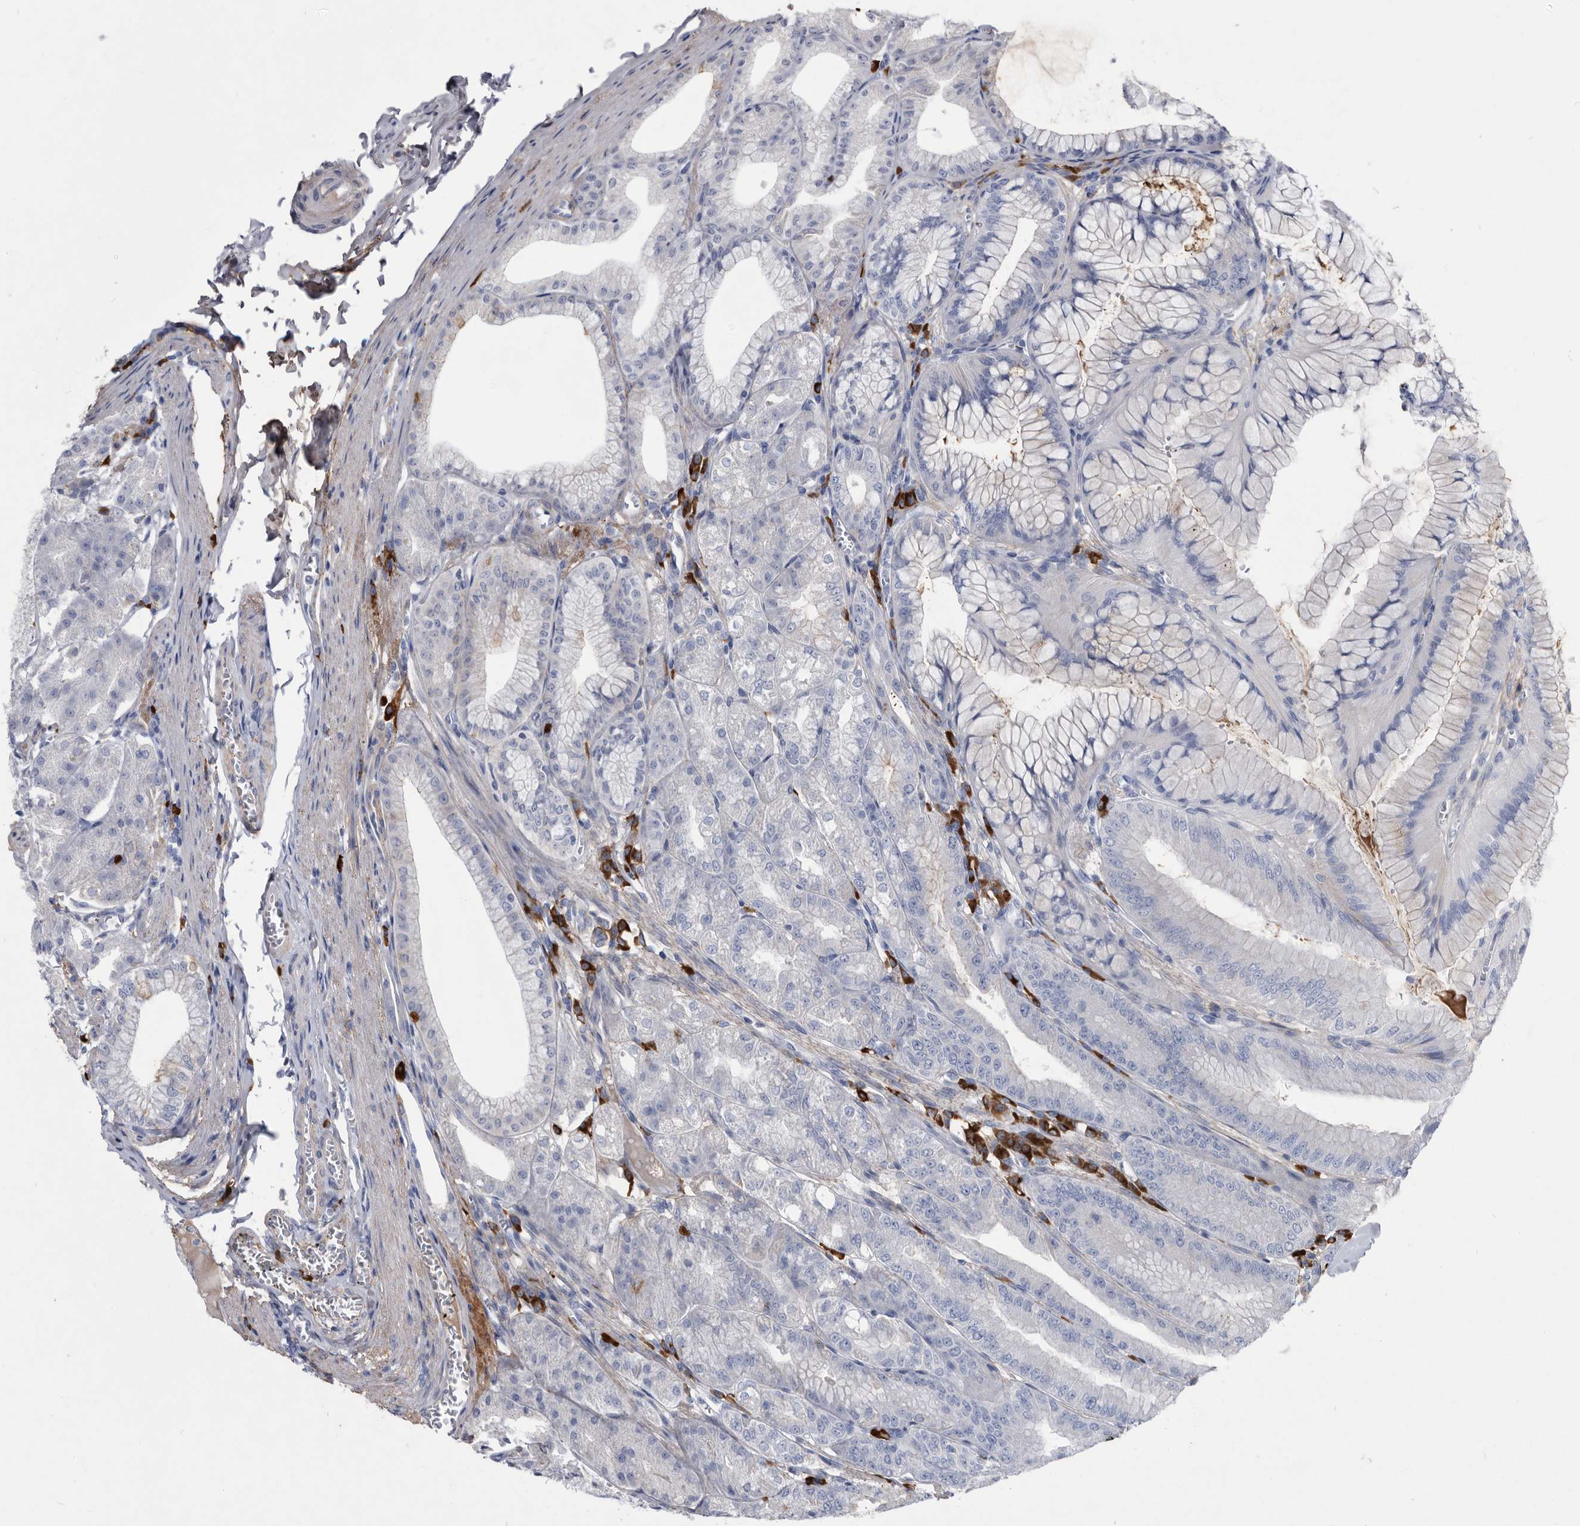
{"staining": {"intensity": "weak", "quantity": "<25%", "location": "cytoplasmic/membranous"}, "tissue": "stomach", "cell_type": "Glandular cells", "image_type": "normal", "snomed": [{"axis": "morphology", "description": "Normal tissue, NOS"}, {"axis": "topography", "description": "Stomach, lower"}], "caption": "IHC image of normal human stomach stained for a protein (brown), which displays no positivity in glandular cells. (DAB (3,3'-diaminobenzidine) IHC visualized using brightfield microscopy, high magnification).", "gene": "BTBD6", "patient": {"sex": "male", "age": 71}}